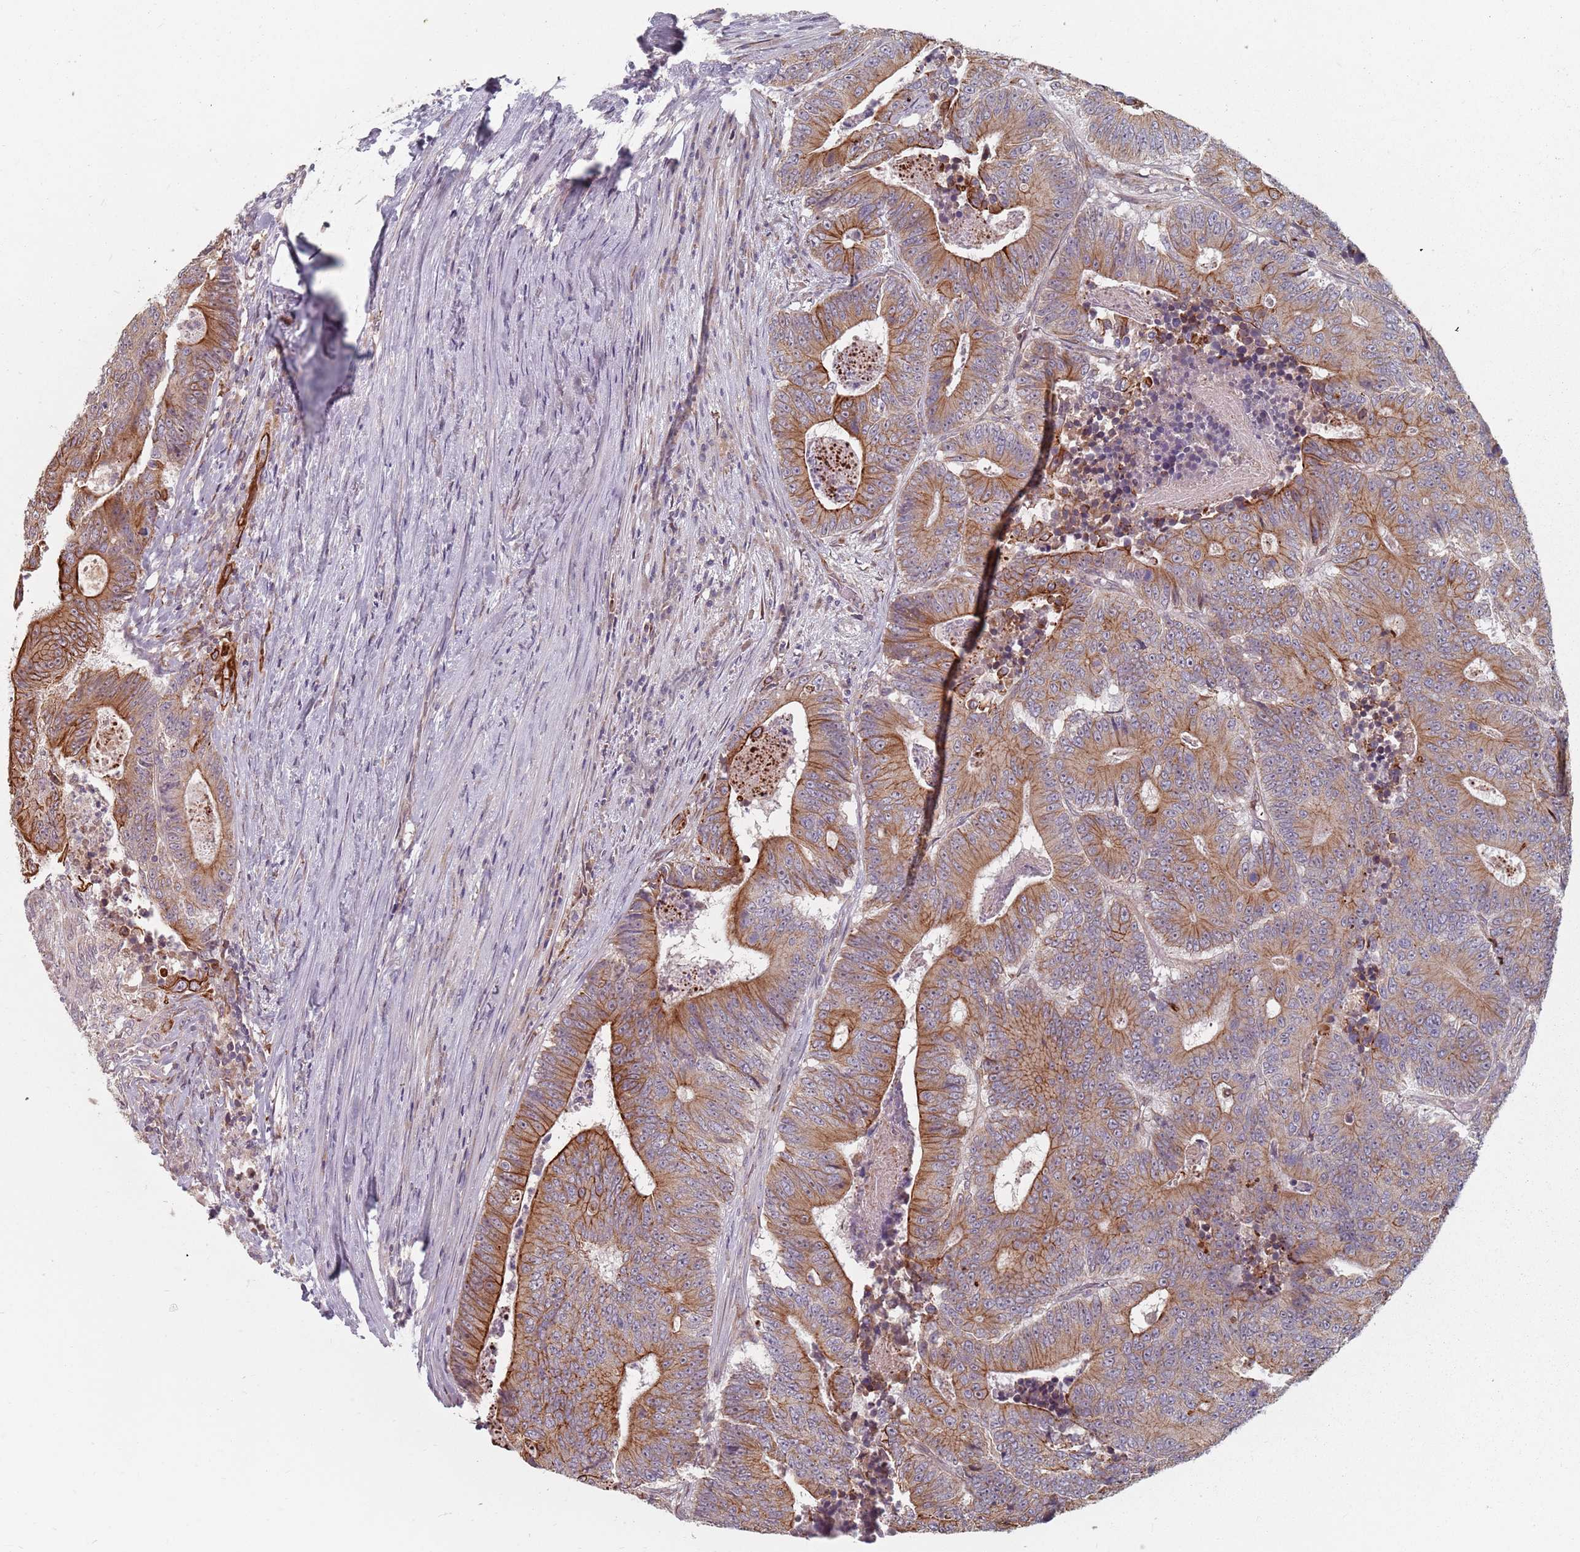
{"staining": {"intensity": "moderate", "quantity": ">75%", "location": "cytoplasmic/membranous"}, "tissue": "colorectal cancer", "cell_type": "Tumor cells", "image_type": "cancer", "snomed": [{"axis": "morphology", "description": "Adenocarcinoma, NOS"}, {"axis": "topography", "description": "Colon"}], "caption": "Adenocarcinoma (colorectal) was stained to show a protein in brown. There is medium levels of moderate cytoplasmic/membranous staining in approximately >75% of tumor cells.", "gene": "ADAL", "patient": {"sex": "male", "age": 83}}